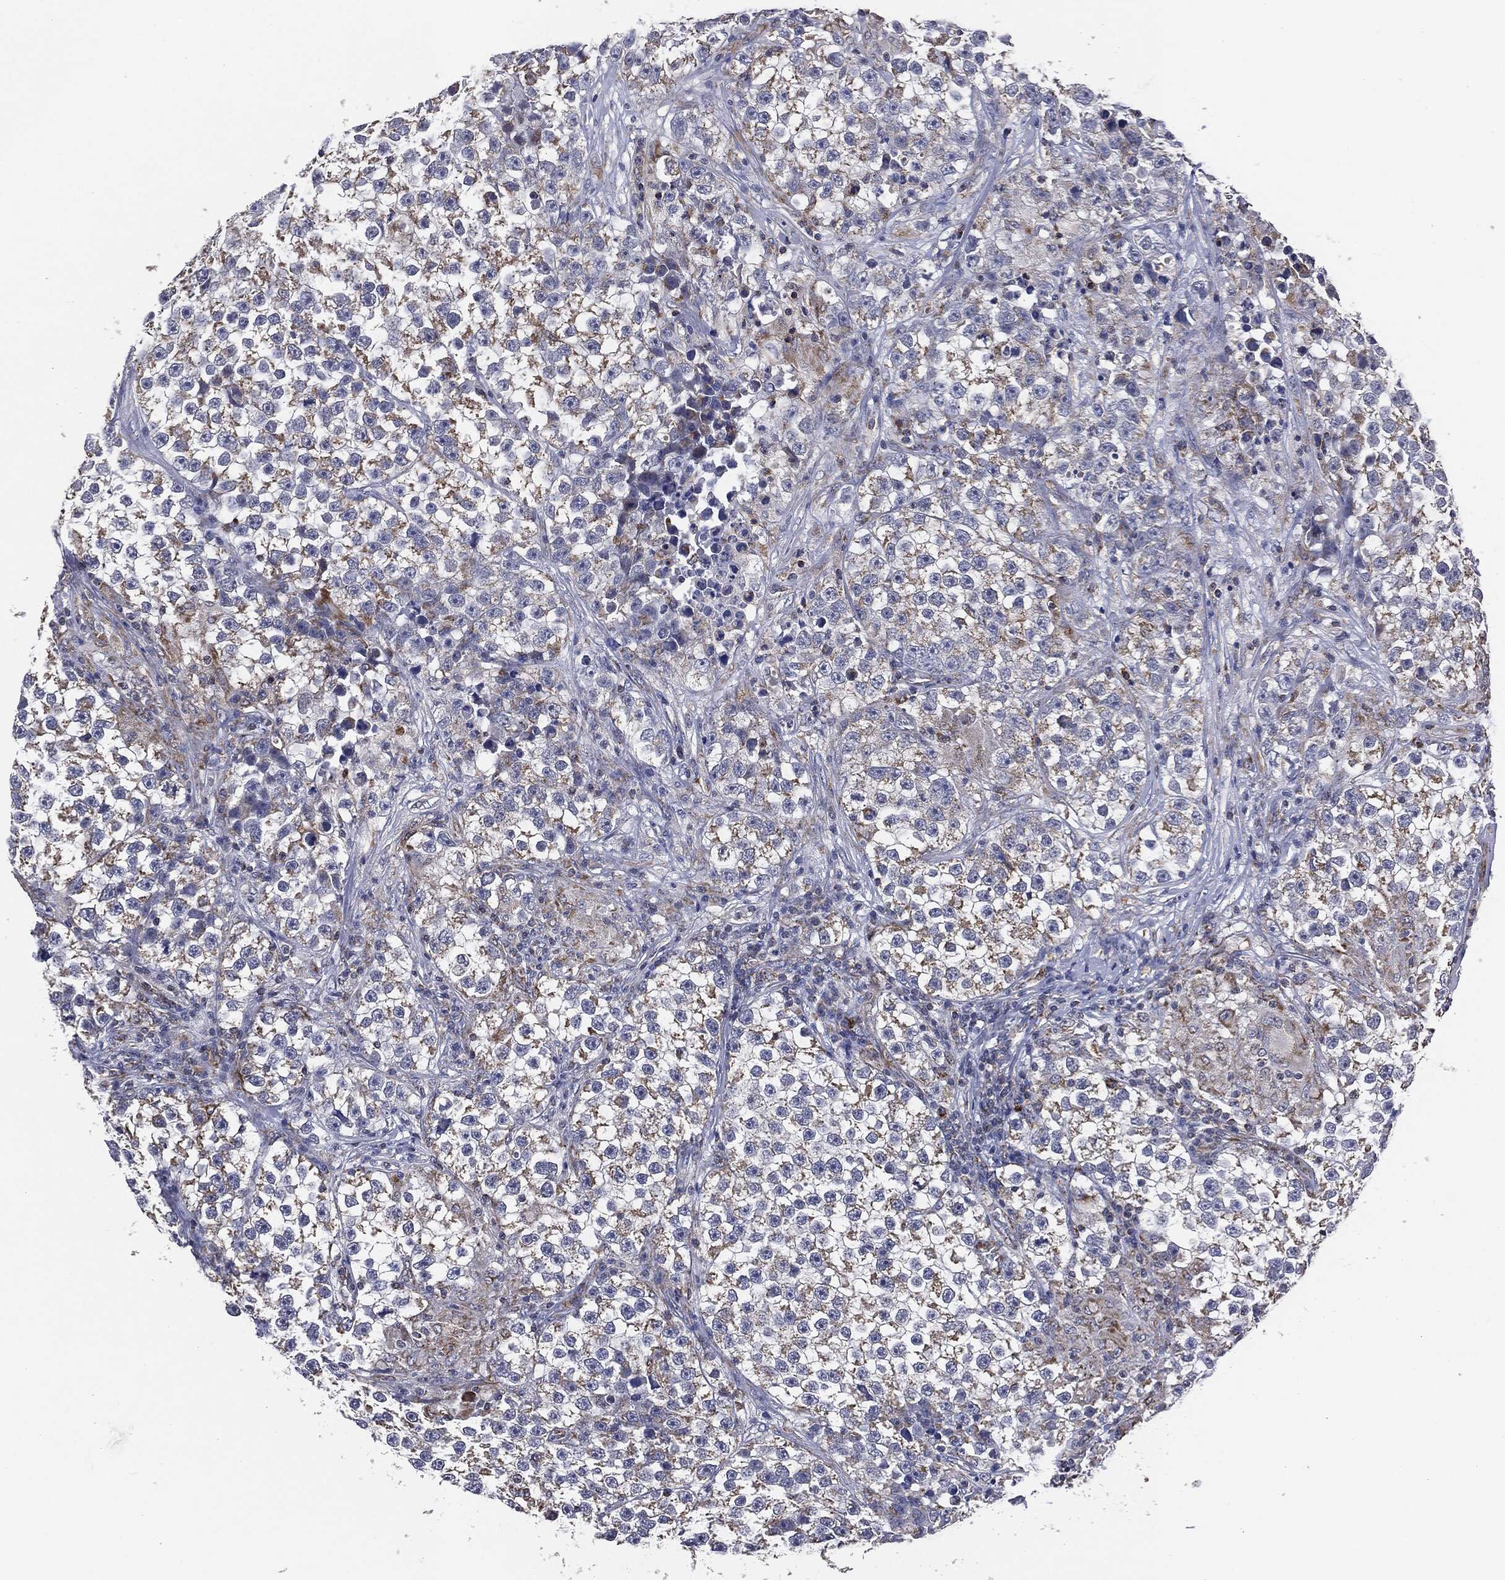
{"staining": {"intensity": "negative", "quantity": "none", "location": "none"}, "tissue": "testis cancer", "cell_type": "Tumor cells", "image_type": "cancer", "snomed": [{"axis": "morphology", "description": "Seminoma, NOS"}, {"axis": "topography", "description": "Testis"}], "caption": "The histopathology image exhibits no significant expression in tumor cells of testis cancer (seminoma).", "gene": "NDUFV2", "patient": {"sex": "male", "age": 46}}